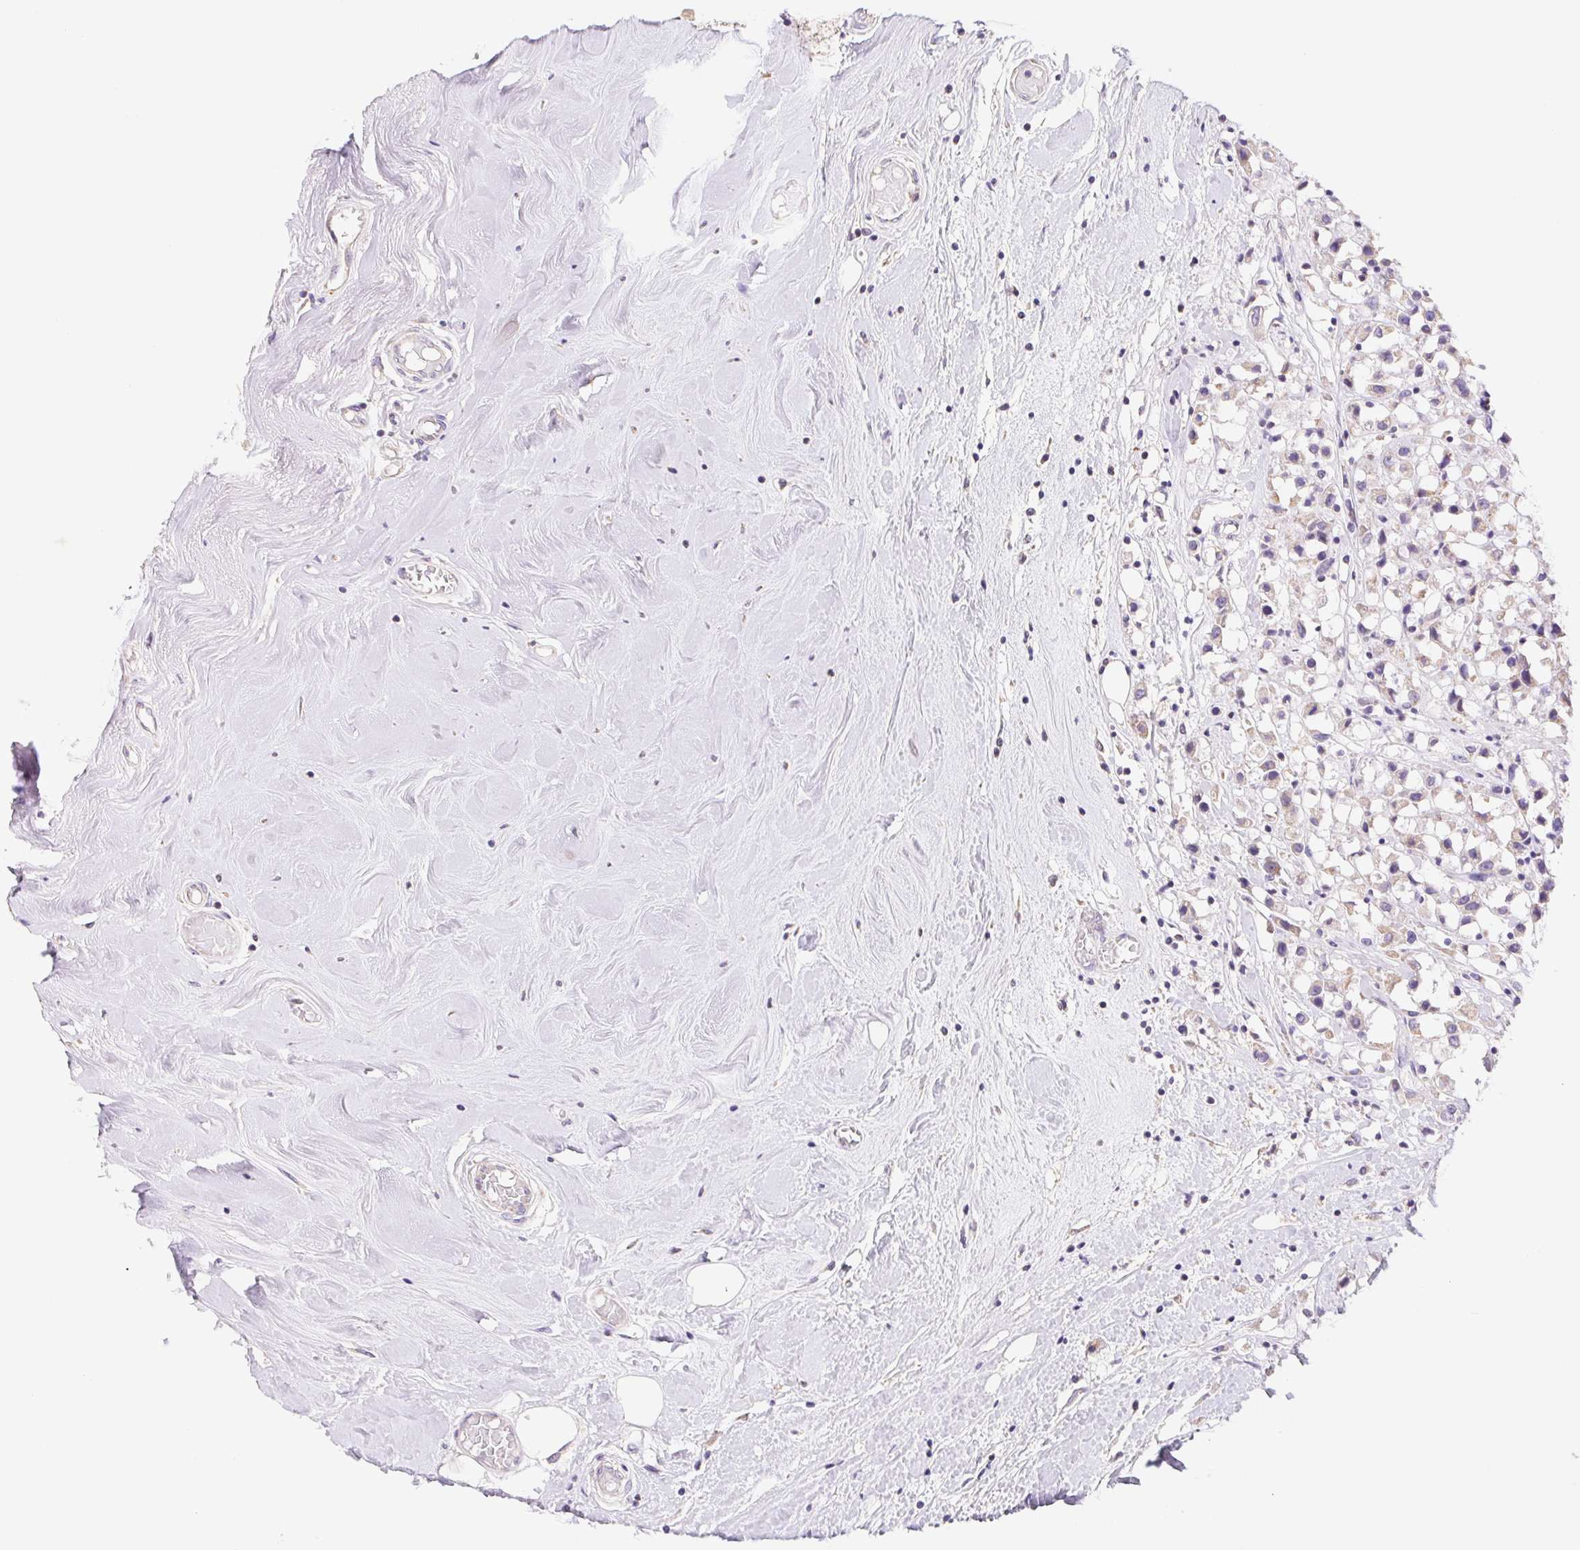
{"staining": {"intensity": "weak", "quantity": "25%-75%", "location": "cytoplasmic/membranous"}, "tissue": "breast cancer", "cell_type": "Tumor cells", "image_type": "cancer", "snomed": [{"axis": "morphology", "description": "Duct carcinoma"}, {"axis": "topography", "description": "Breast"}], "caption": "This is a photomicrograph of immunohistochemistry (IHC) staining of breast cancer (intraductal carcinoma), which shows weak staining in the cytoplasmic/membranous of tumor cells.", "gene": "FKBP6", "patient": {"sex": "female", "age": 61}}